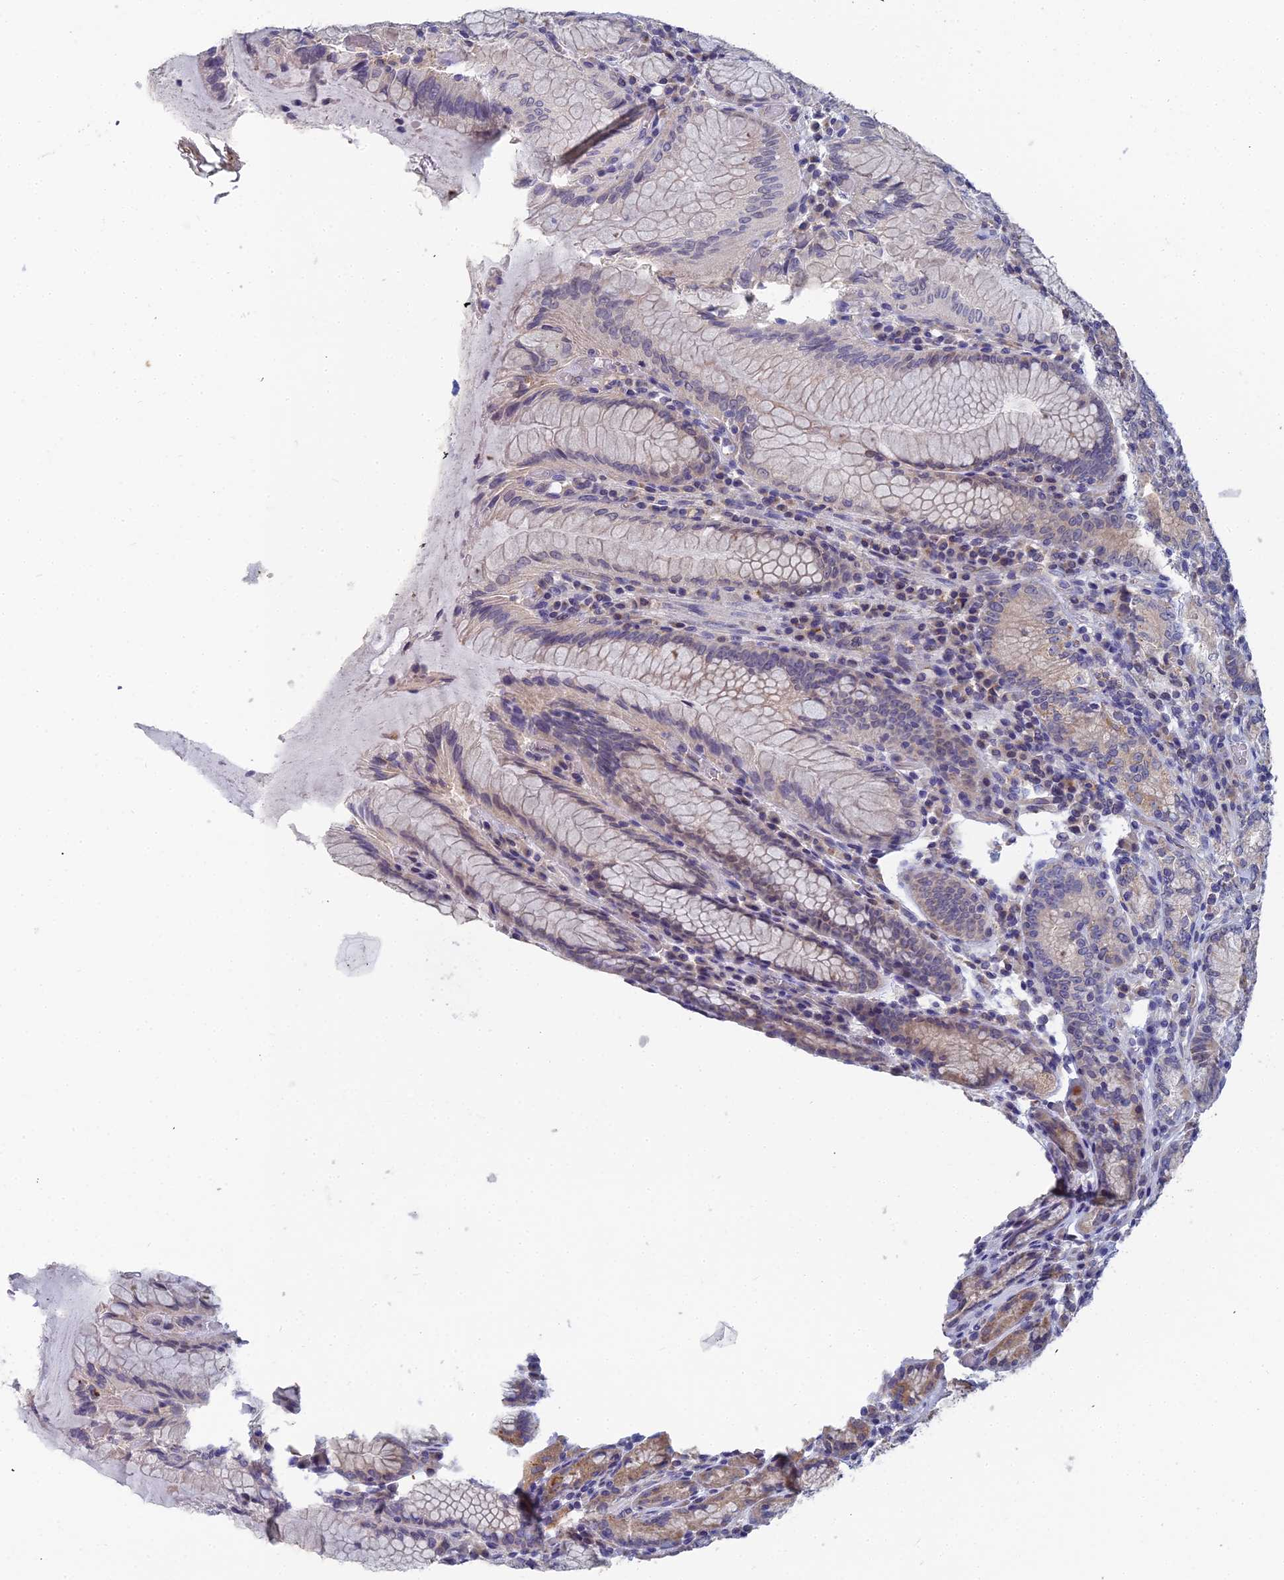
{"staining": {"intensity": "moderate", "quantity": "25%-75%", "location": "cytoplasmic/membranous,nuclear"}, "tissue": "stomach", "cell_type": "Glandular cells", "image_type": "normal", "snomed": [{"axis": "morphology", "description": "Normal tissue, NOS"}, {"axis": "topography", "description": "Stomach, upper"}, {"axis": "topography", "description": "Stomach, lower"}], "caption": "Immunohistochemical staining of unremarkable stomach exhibits moderate cytoplasmic/membranous,nuclear protein expression in about 25%-75% of glandular cells.", "gene": "RDX", "patient": {"sex": "female", "age": 76}}